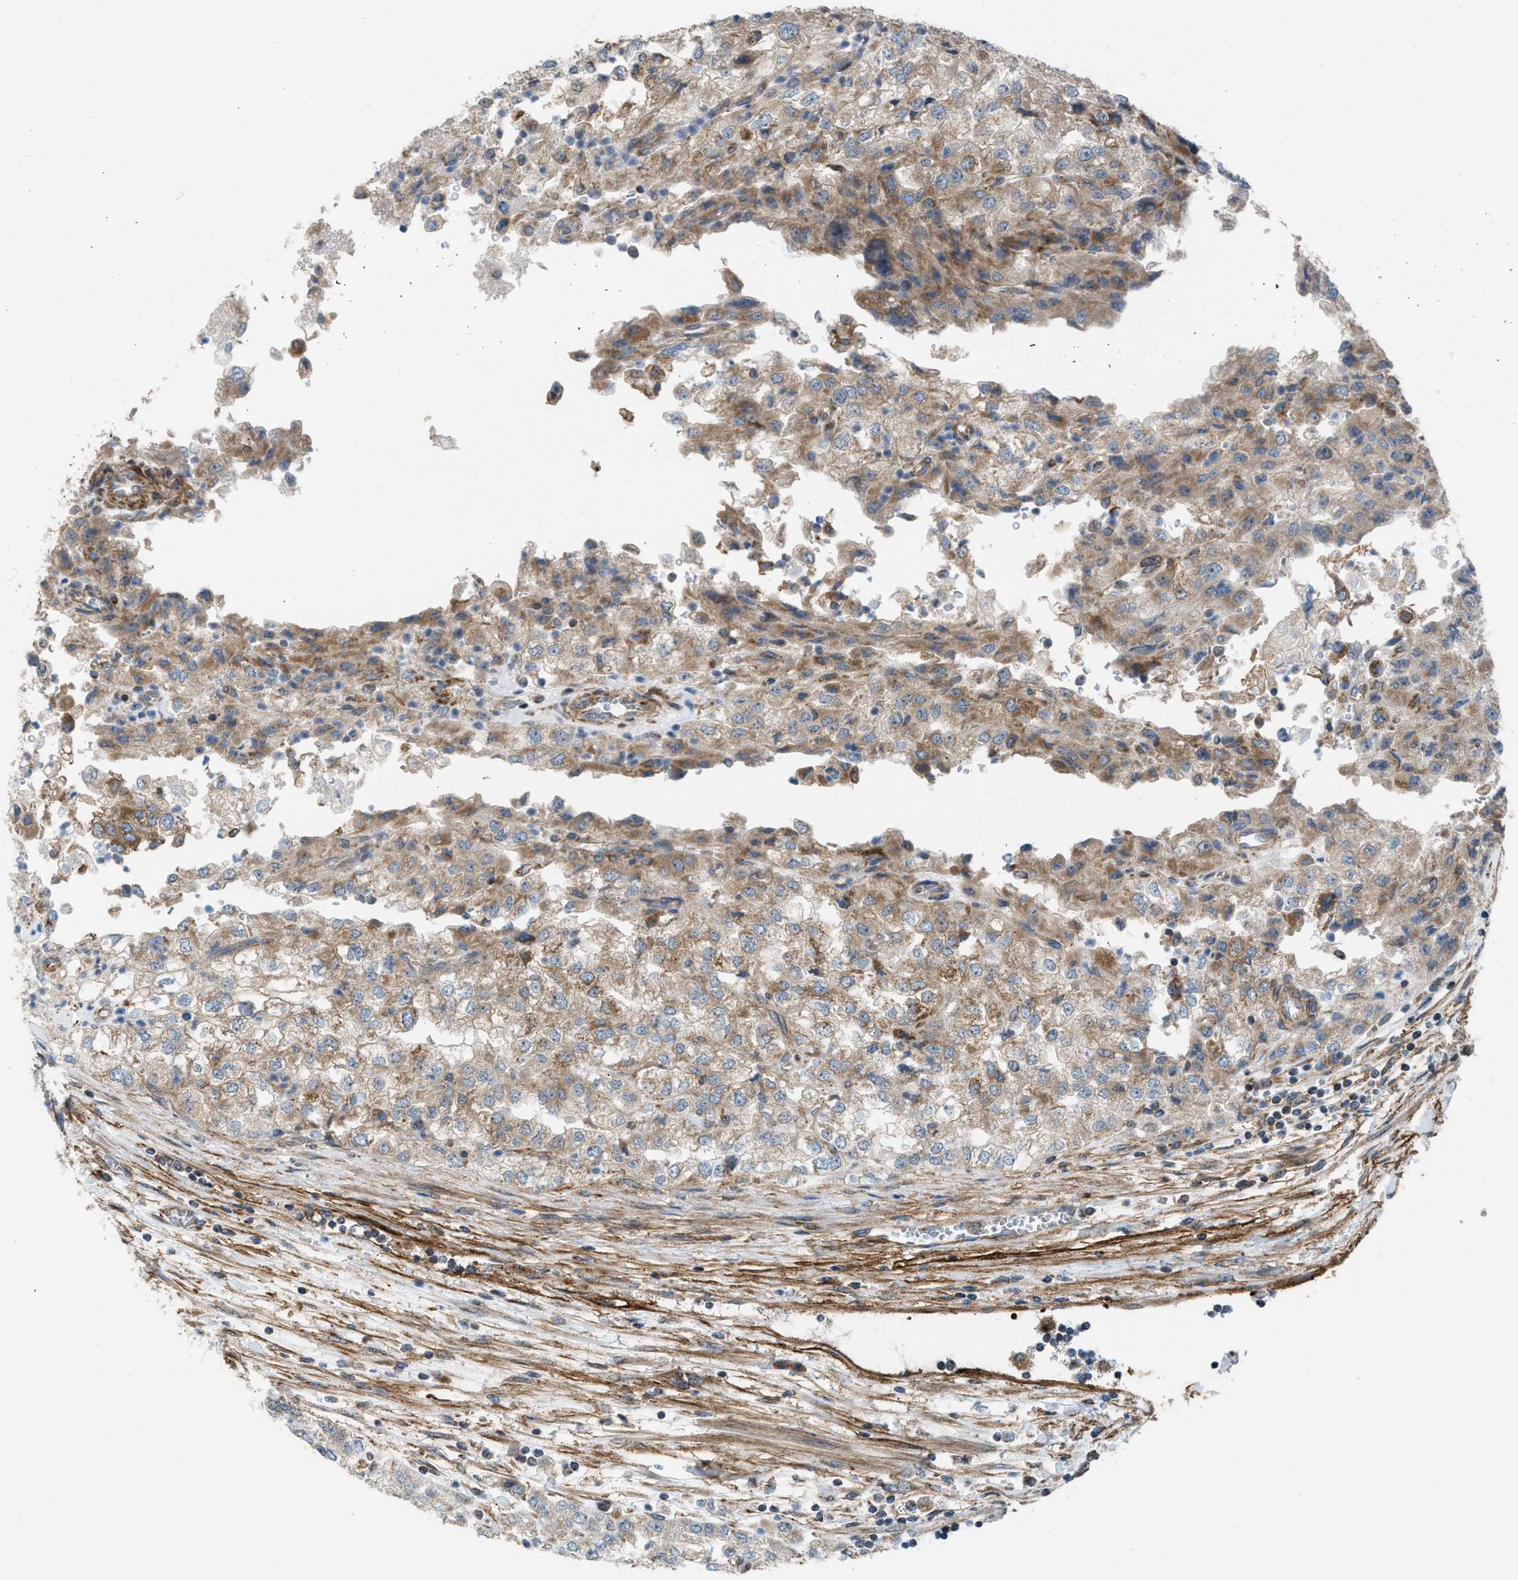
{"staining": {"intensity": "moderate", "quantity": ">75%", "location": "cytoplasmic/membranous"}, "tissue": "renal cancer", "cell_type": "Tumor cells", "image_type": "cancer", "snomed": [{"axis": "morphology", "description": "Adenocarcinoma, NOS"}, {"axis": "topography", "description": "Kidney"}], "caption": "Immunohistochemistry (IHC) histopathology image of renal cancer (adenocarcinoma) stained for a protein (brown), which exhibits medium levels of moderate cytoplasmic/membranous positivity in about >75% of tumor cells.", "gene": "SLC10A3", "patient": {"sex": "female", "age": 54}}